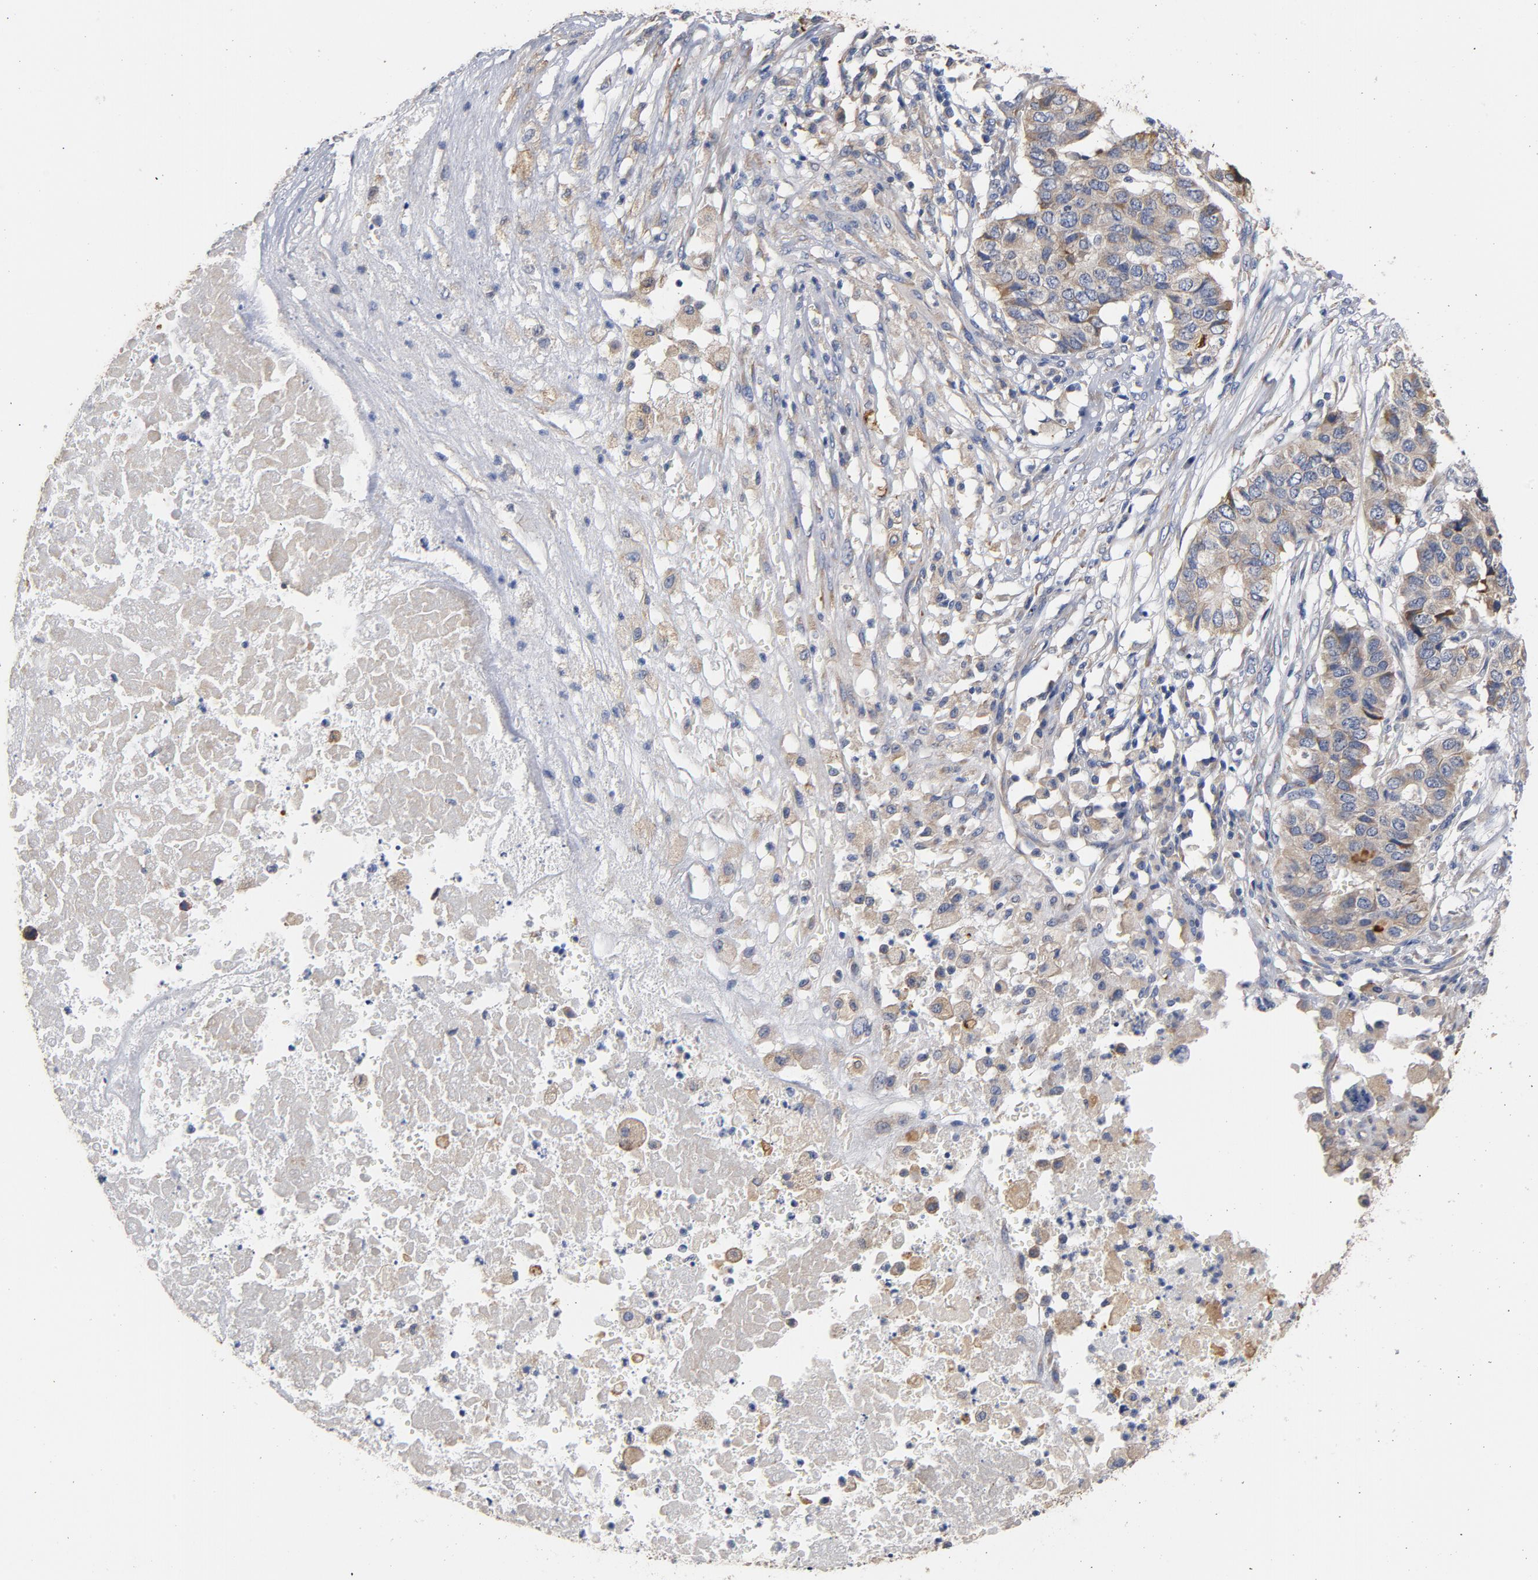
{"staining": {"intensity": "weak", "quantity": ">75%", "location": "cytoplasmic/membranous"}, "tissue": "pancreatic cancer", "cell_type": "Tumor cells", "image_type": "cancer", "snomed": [{"axis": "morphology", "description": "Adenocarcinoma, NOS"}, {"axis": "topography", "description": "Pancreas"}], "caption": "Weak cytoplasmic/membranous expression for a protein is seen in approximately >75% of tumor cells of pancreatic cancer (adenocarcinoma) using immunohistochemistry.", "gene": "TLR4", "patient": {"sex": "male", "age": 50}}